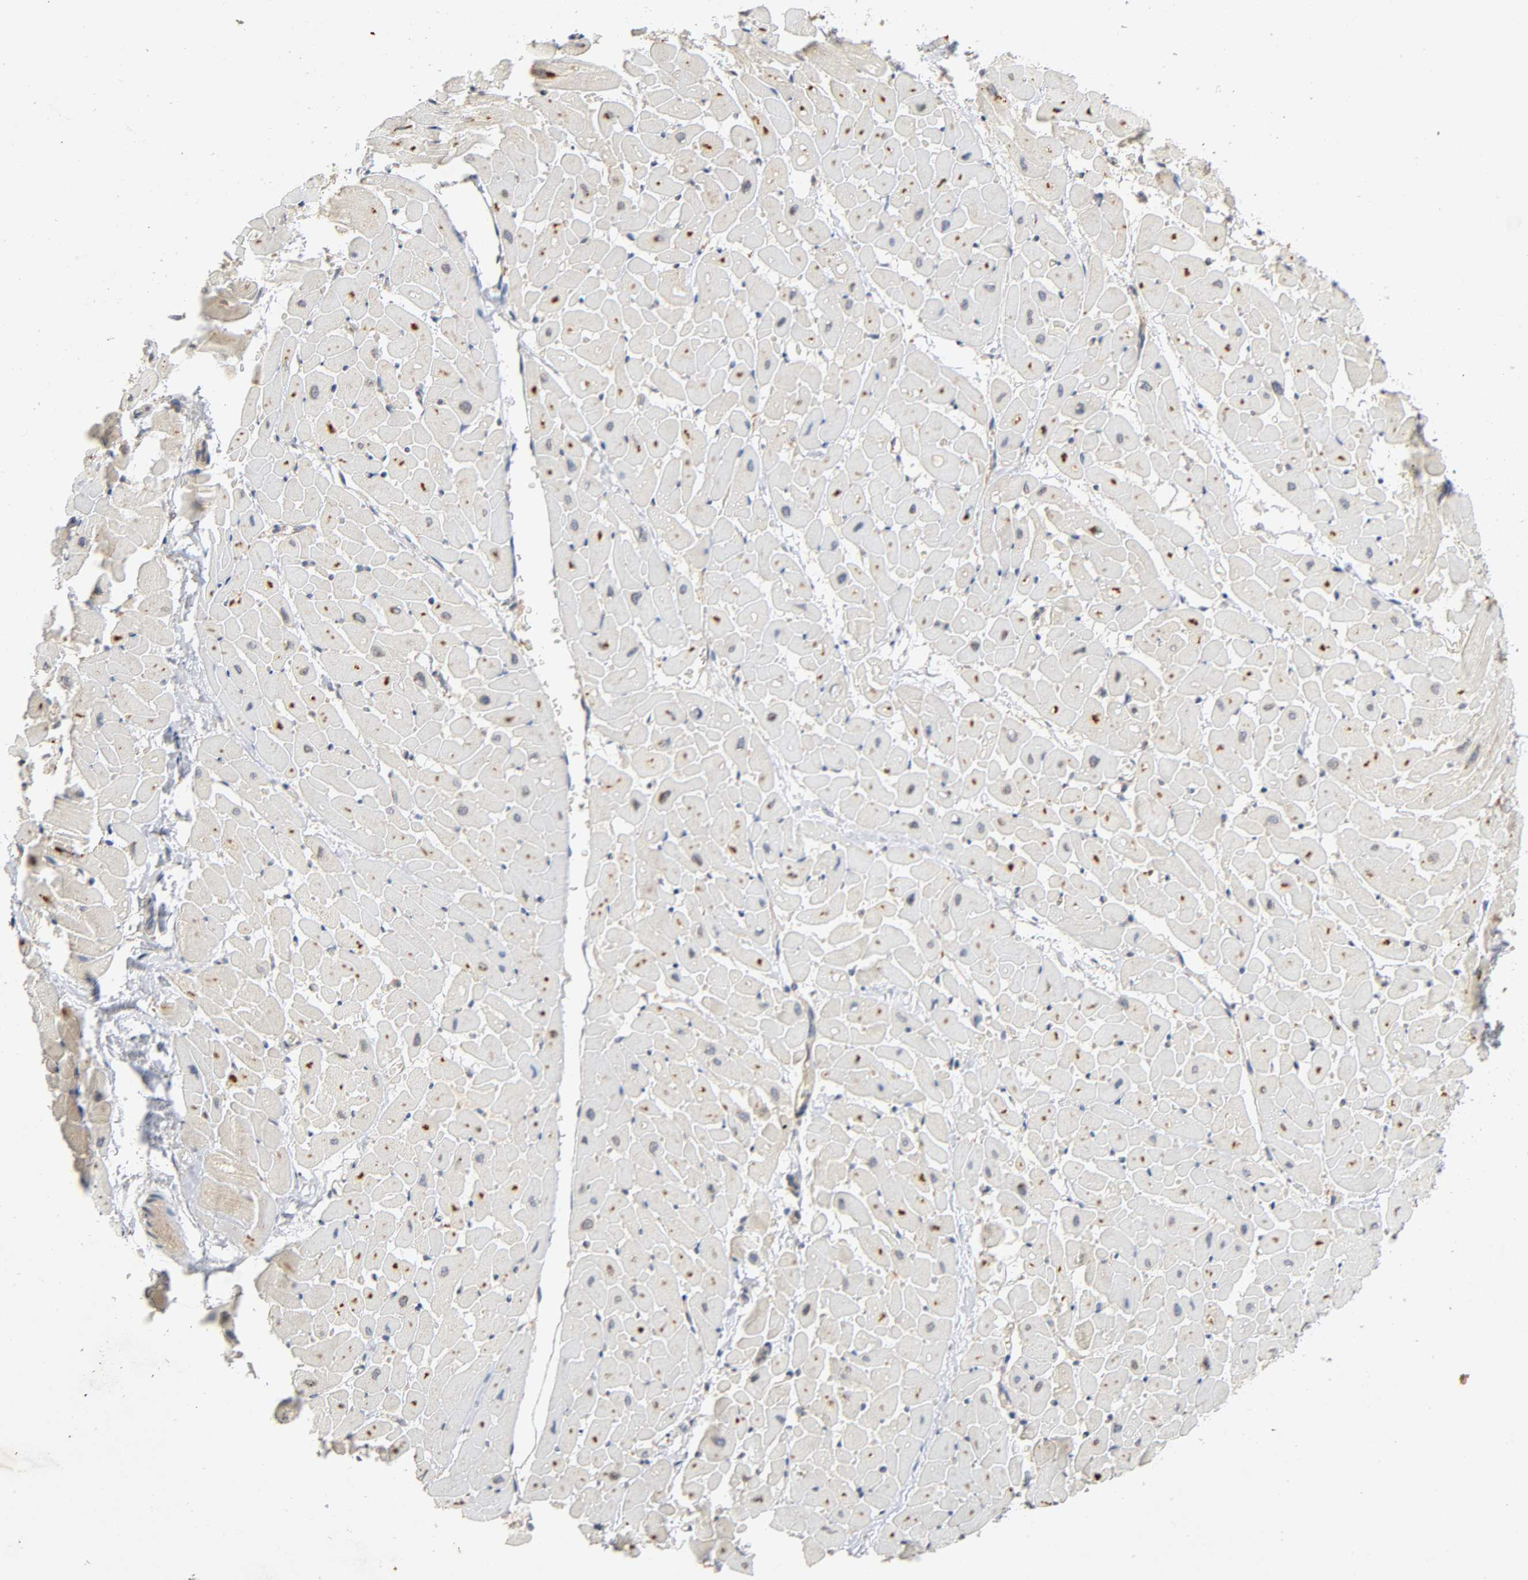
{"staining": {"intensity": "strong", "quantity": ">75%", "location": "cytoplasmic/membranous"}, "tissue": "heart muscle", "cell_type": "Cardiomyocytes", "image_type": "normal", "snomed": [{"axis": "morphology", "description": "Normal tissue, NOS"}, {"axis": "topography", "description": "Heart"}], "caption": "Immunohistochemistry image of unremarkable heart muscle stained for a protein (brown), which reveals high levels of strong cytoplasmic/membranous staining in about >75% of cardiomyocytes.", "gene": "IKBKB", "patient": {"sex": "male", "age": 45}}